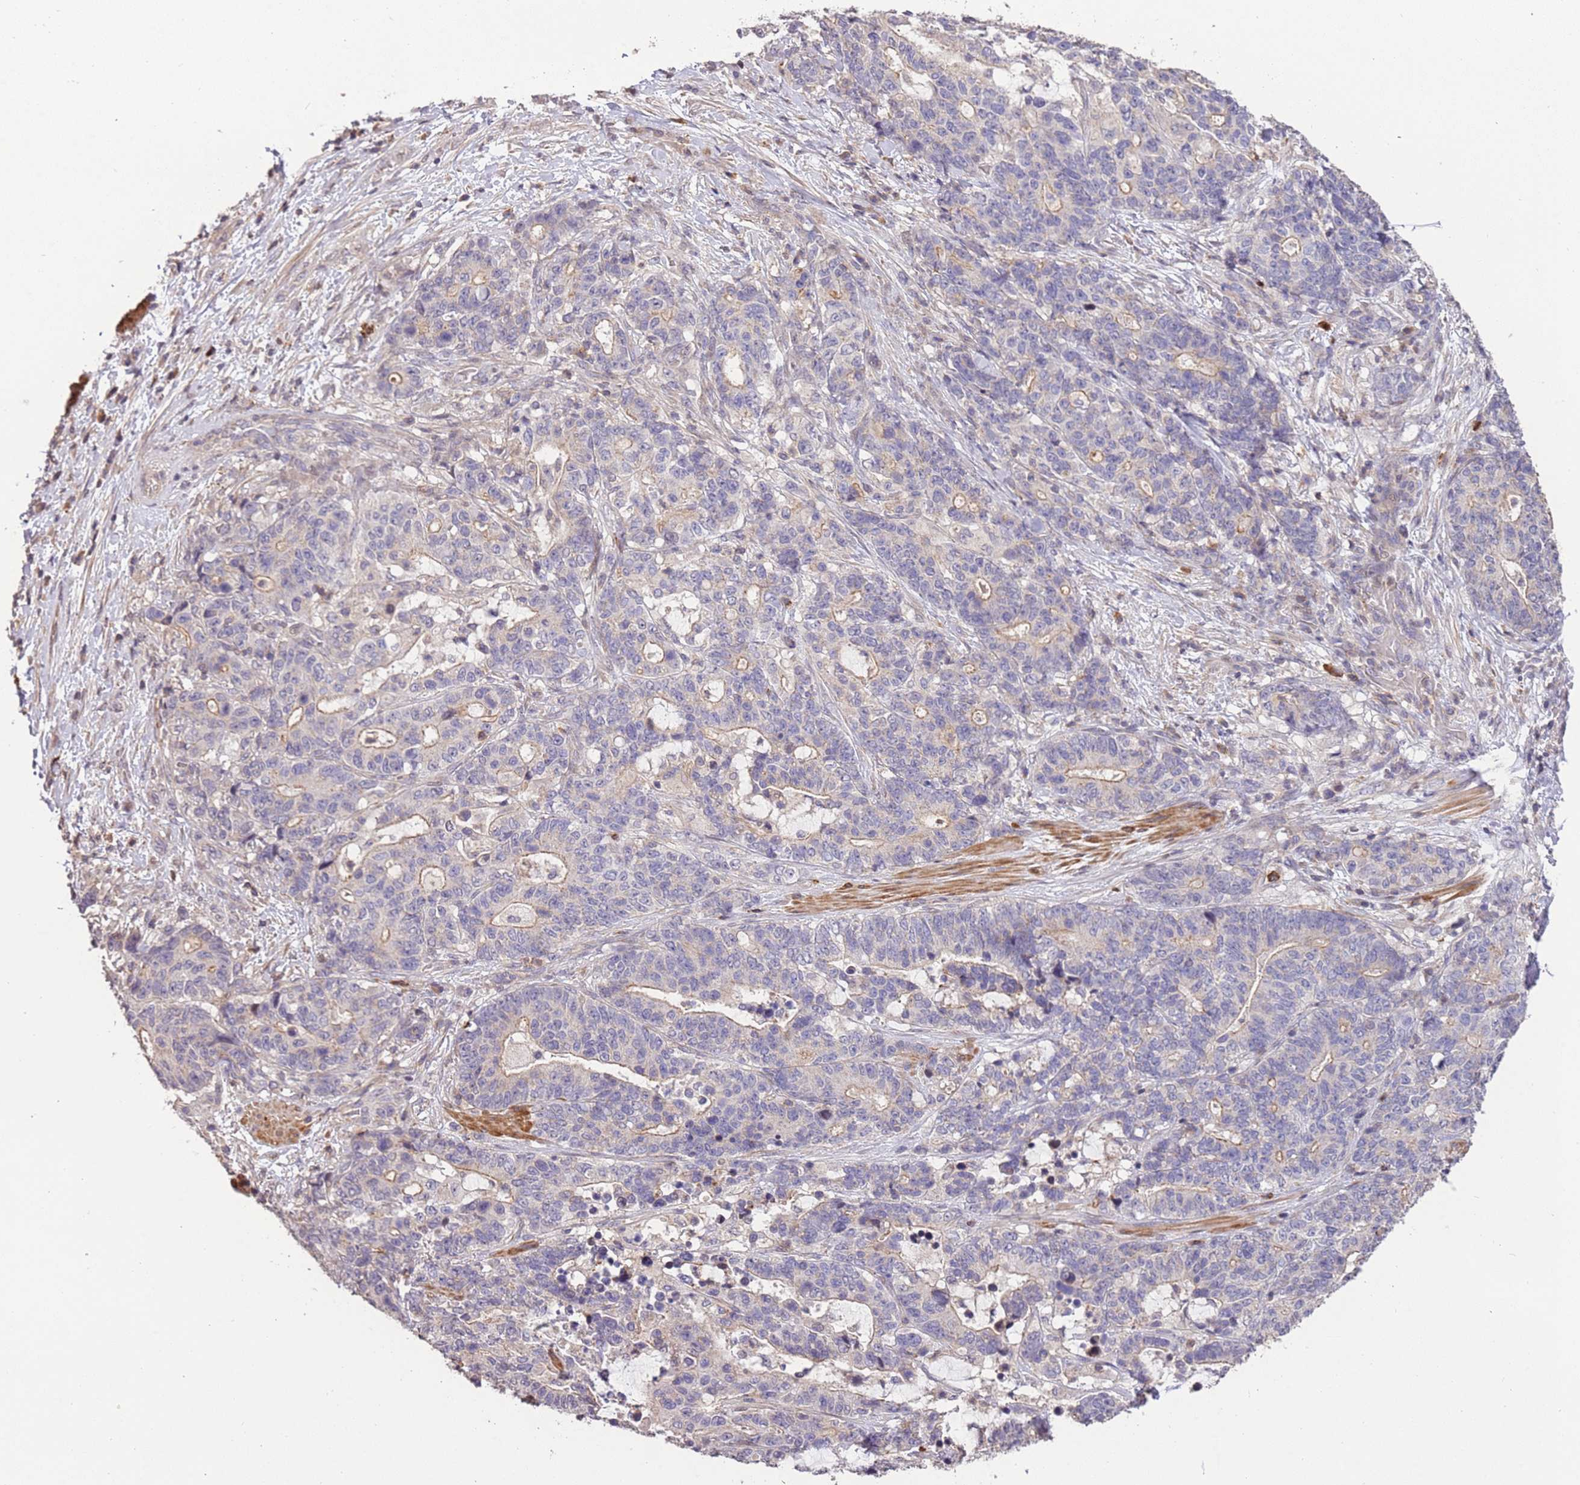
{"staining": {"intensity": "weak", "quantity": "<25%", "location": "cytoplasmic/membranous"}, "tissue": "stomach cancer", "cell_type": "Tumor cells", "image_type": "cancer", "snomed": [{"axis": "morphology", "description": "Normal tissue, NOS"}, {"axis": "morphology", "description": "Adenocarcinoma, NOS"}, {"axis": "topography", "description": "Stomach"}], "caption": "Photomicrograph shows no significant protein positivity in tumor cells of stomach adenocarcinoma. The staining was performed using DAB to visualize the protein expression in brown, while the nuclei were stained in blue with hematoxylin (Magnification: 20x).", "gene": "SLC16A4", "patient": {"sex": "female", "age": 64}}